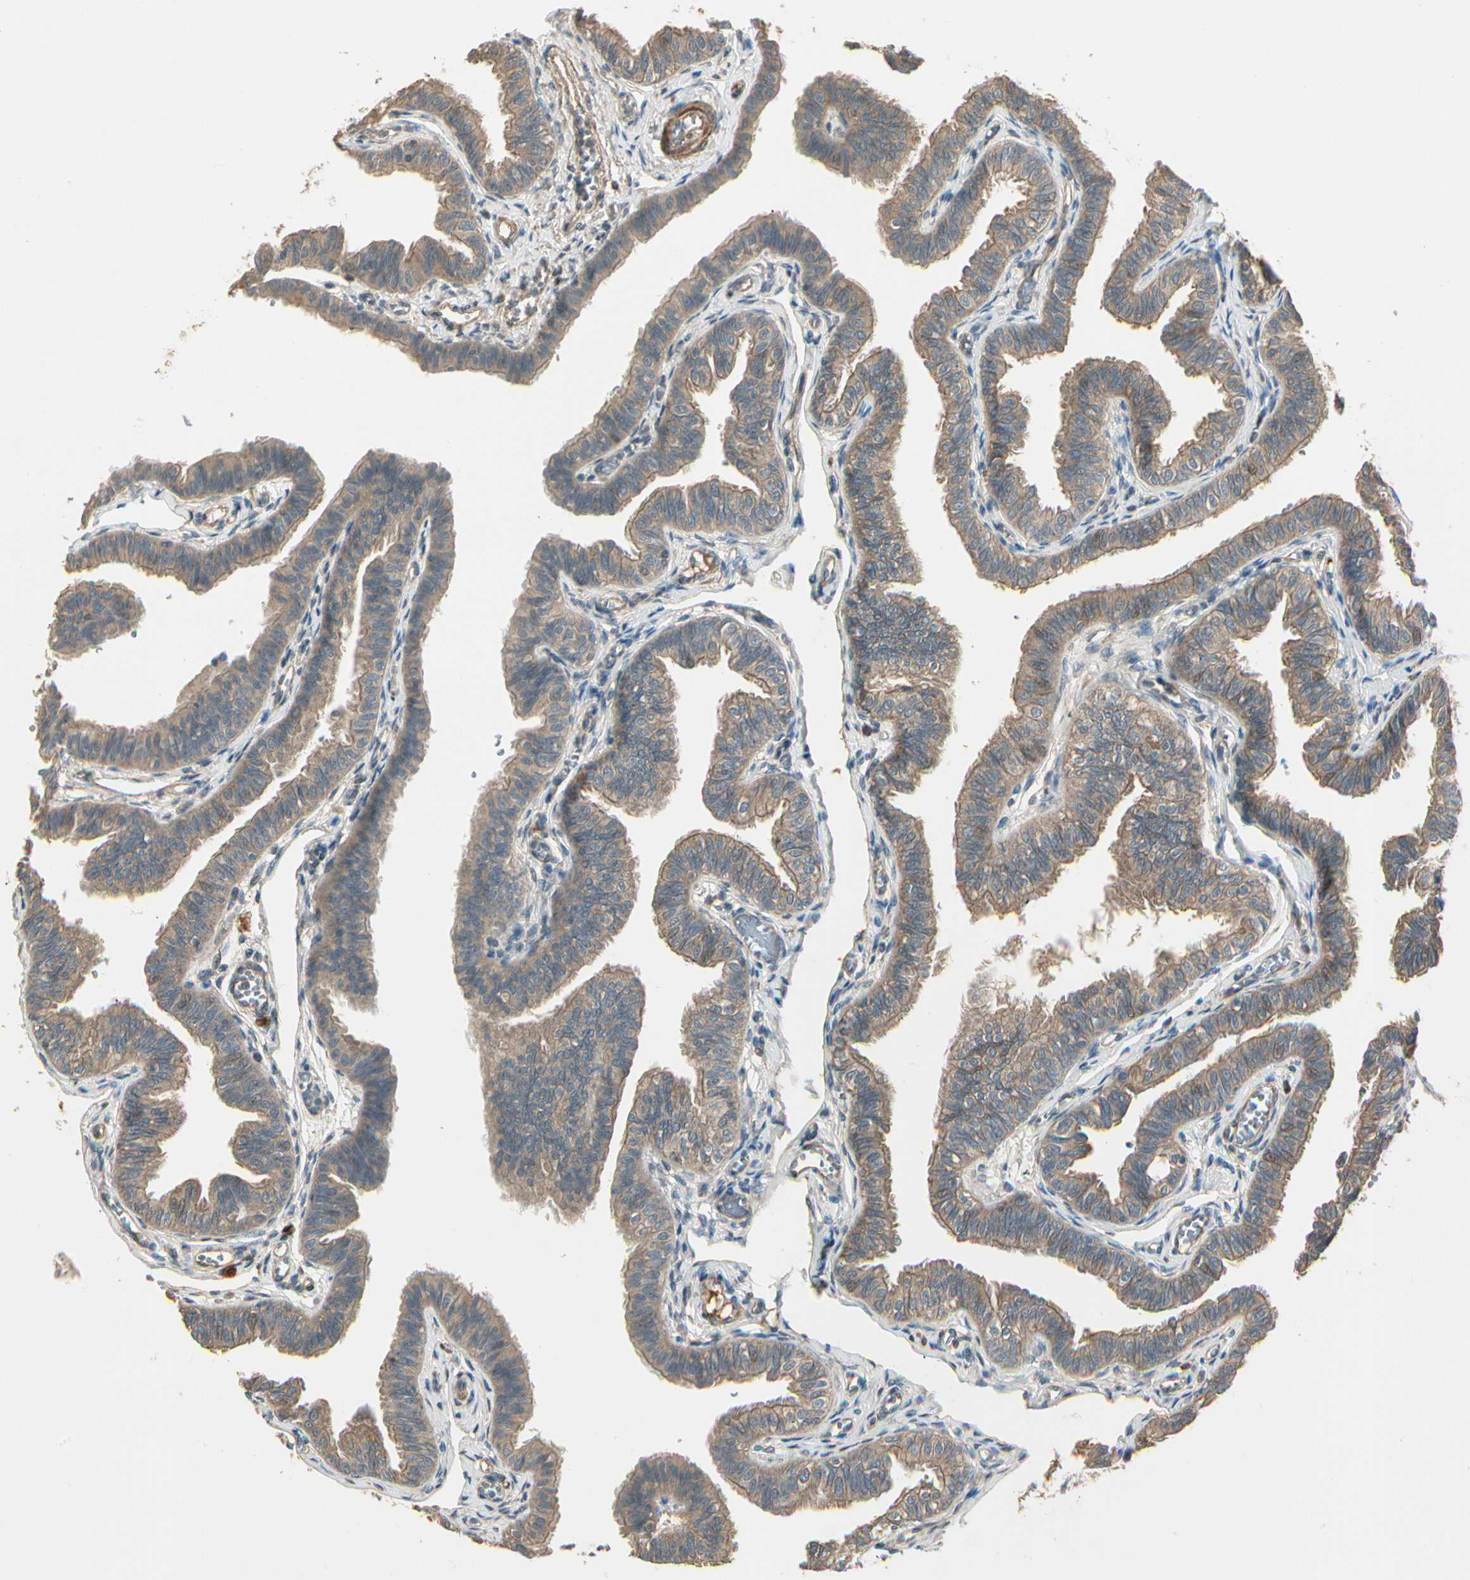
{"staining": {"intensity": "moderate", "quantity": ">75%", "location": "cytoplasmic/membranous"}, "tissue": "fallopian tube", "cell_type": "Glandular cells", "image_type": "normal", "snomed": [{"axis": "morphology", "description": "Normal tissue, NOS"}, {"axis": "morphology", "description": "Dermoid, NOS"}, {"axis": "topography", "description": "Fallopian tube"}], "caption": "This micrograph shows unremarkable fallopian tube stained with immunohistochemistry (IHC) to label a protein in brown. The cytoplasmic/membranous of glandular cells show moderate positivity for the protein. Nuclei are counter-stained blue.", "gene": "ACVR1", "patient": {"sex": "female", "age": 33}}